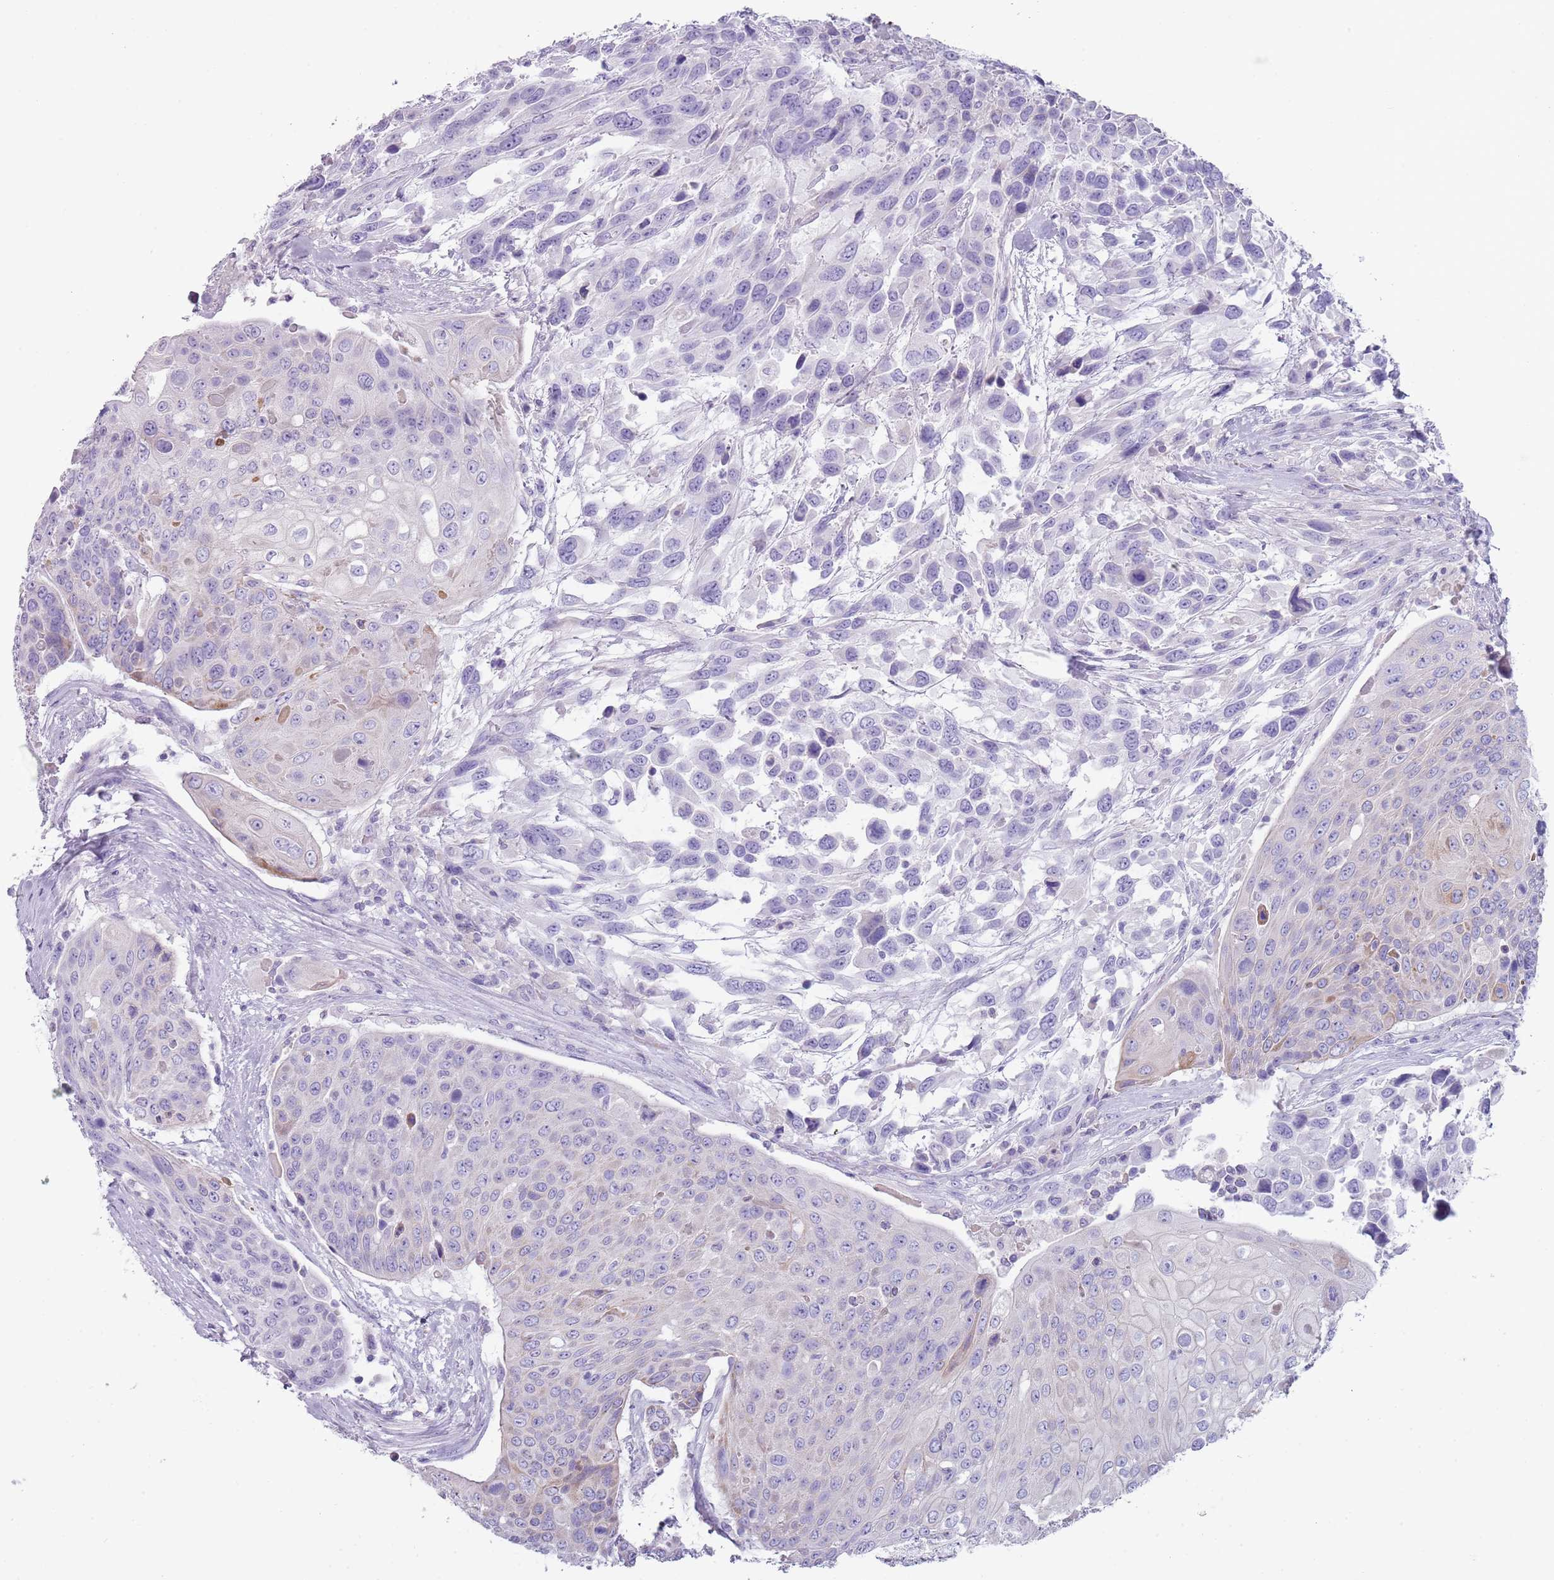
{"staining": {"intensity": "negative", "quantity": "none", "location": "none"}, "tissue": "urothelial cancer", "cell_type": "Tumor cells", "image_type": "cancer", "snomed": [{"axis": "morphology", "description": "Urothelial carcinoma, High grade"}, {"axis": "topography", "description": "Urinary bladder"}], "caption": "Tumor cells show no significant protein staining in urothelial carcinoma (high-grade). Brightfield microscopy of immunohistochemistry stained with DAB (3,3'-diaminobenzidine) (brown) and hematoxylin (blue), captured at high magnification.", "gene": "NBPF20", "patient": {"sex": "female", "age": 70}}